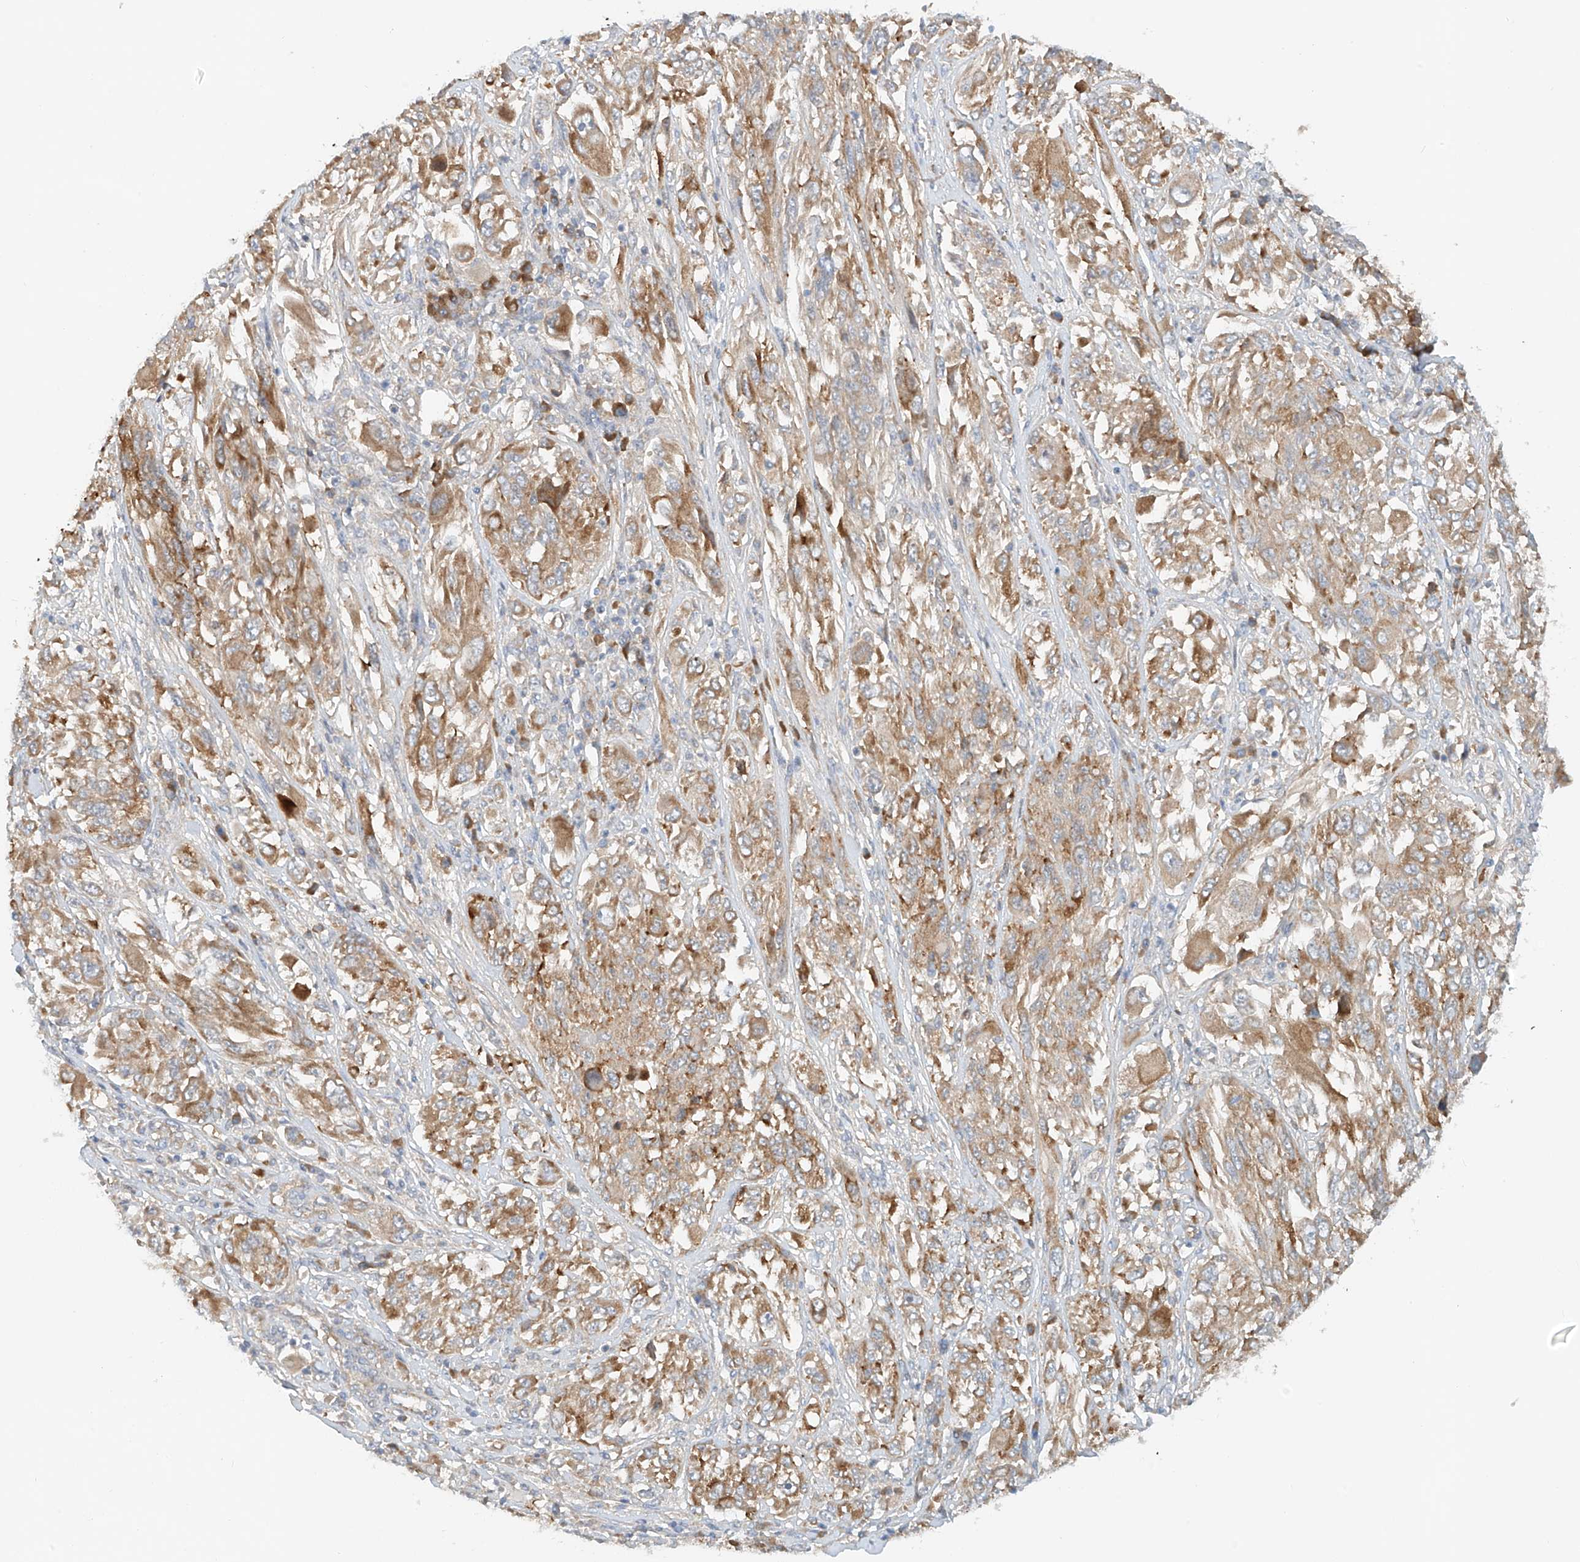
{"staining": {"intensity": "moderate", "quantity": ">75%", "location": "cytoplasmic/membranous"}, "tissue": "melanoma", "cell_type": "Tumor cells", "image_type": "cancer", "snomed": [{"axis": "morphology", "description": "Malignant melanoma, NOS"}, {"axis": "topography", "description": "Skin"}], "caption": "Malignant melanoma was stained to show a protein in brown. There is medium levels of moderate cytoplasmic/membranous expression in about >75% of tumor cells.", "gene": "LYRM9", "patient": {"sex": "female", "age": 91}}